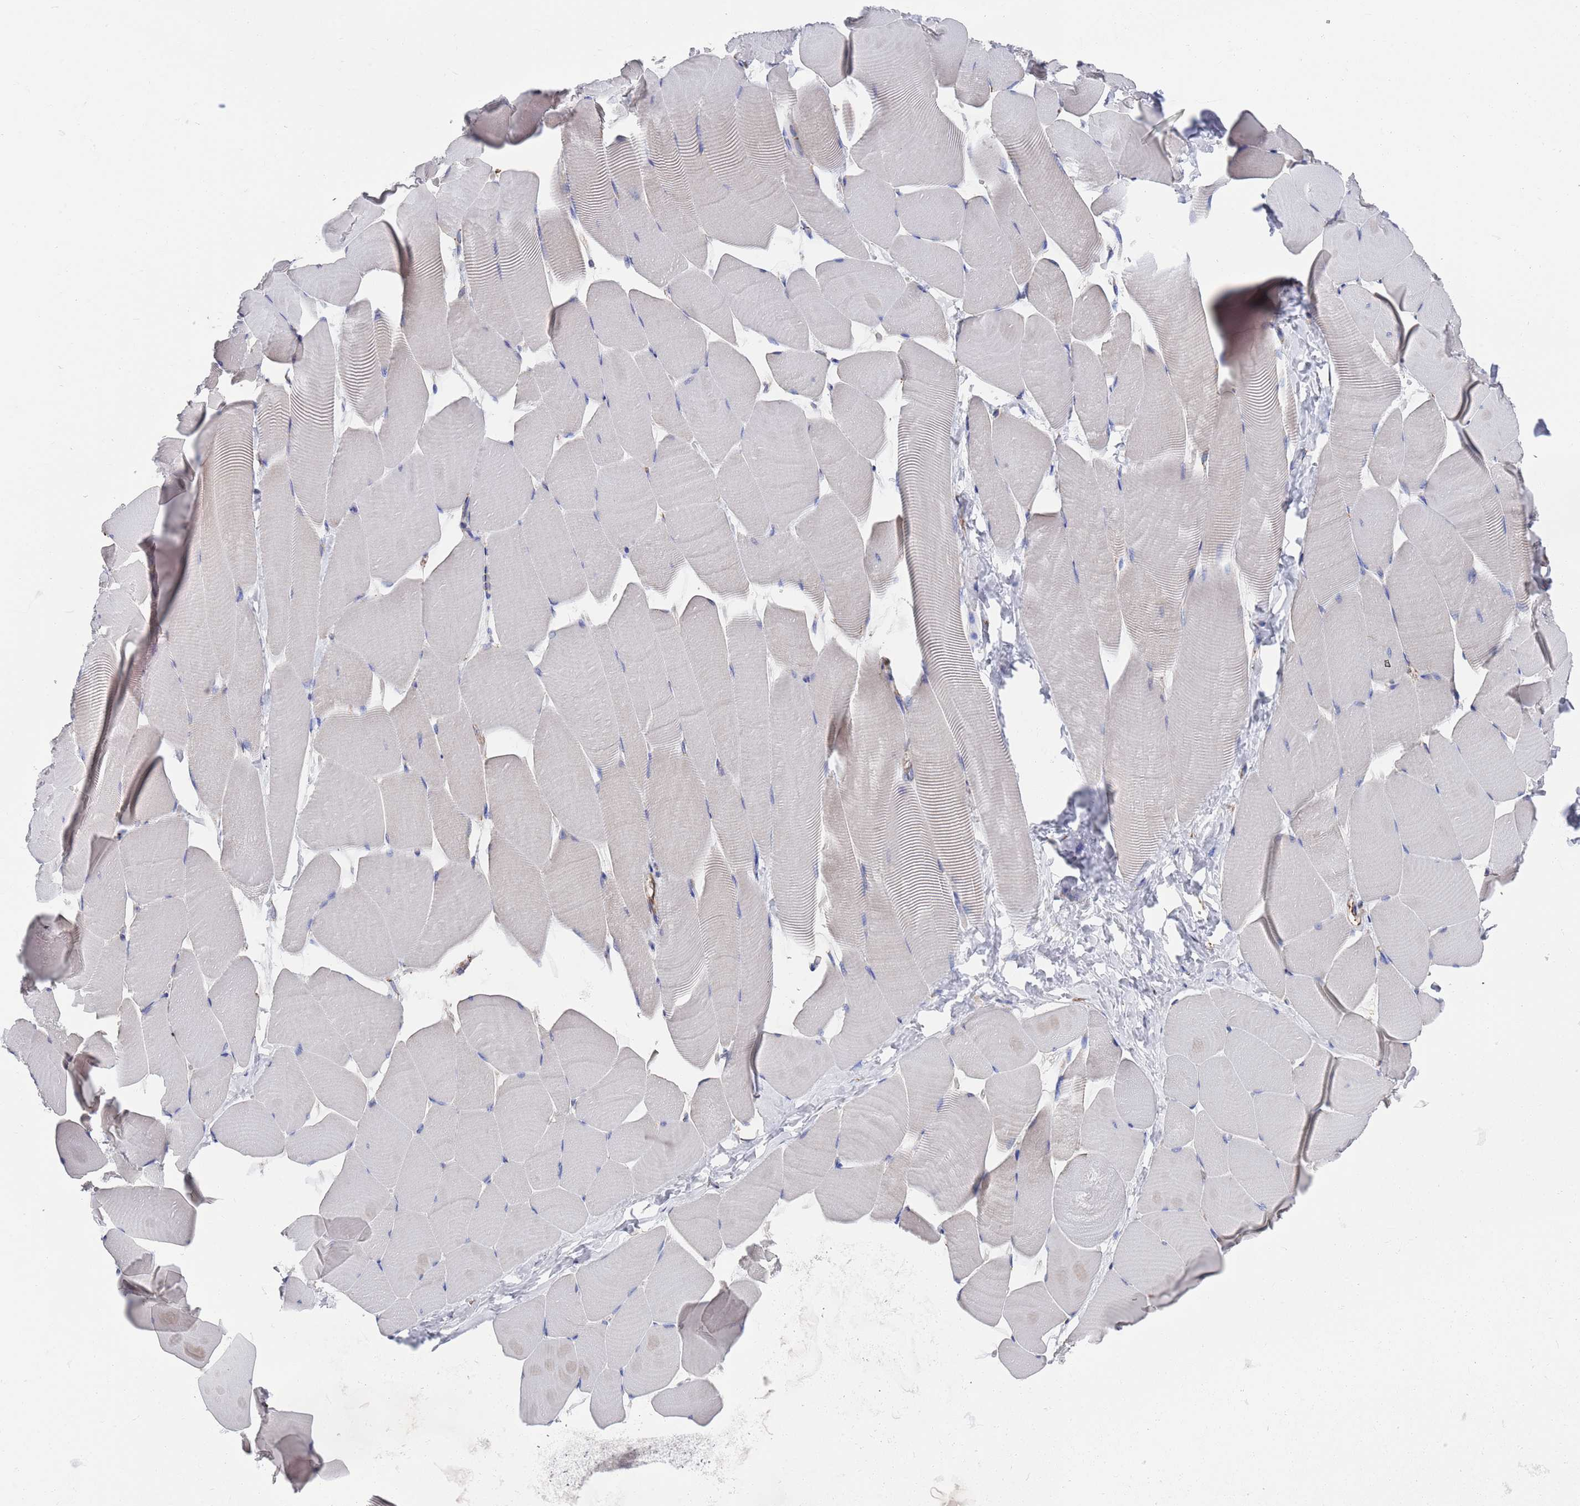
{"staining": {"intensity": "negative", "quantity": "none", "location": "none"}, "tissue": "skeletal muscle", "cell_type": "Myocytes", "image_type": "normal", "snomed": [{"axis": "morphology", "description": "Normal tissue, NOS"}, {"axis": "topography", "description": "Skeletal muscle"}], "caption": "The immunohistochemistry (IHC) histopathology image has no significant positivity in myocytes of skeletal muscle.", "gene": "GID8", "patient": {"sex": "male", "age": 25}}